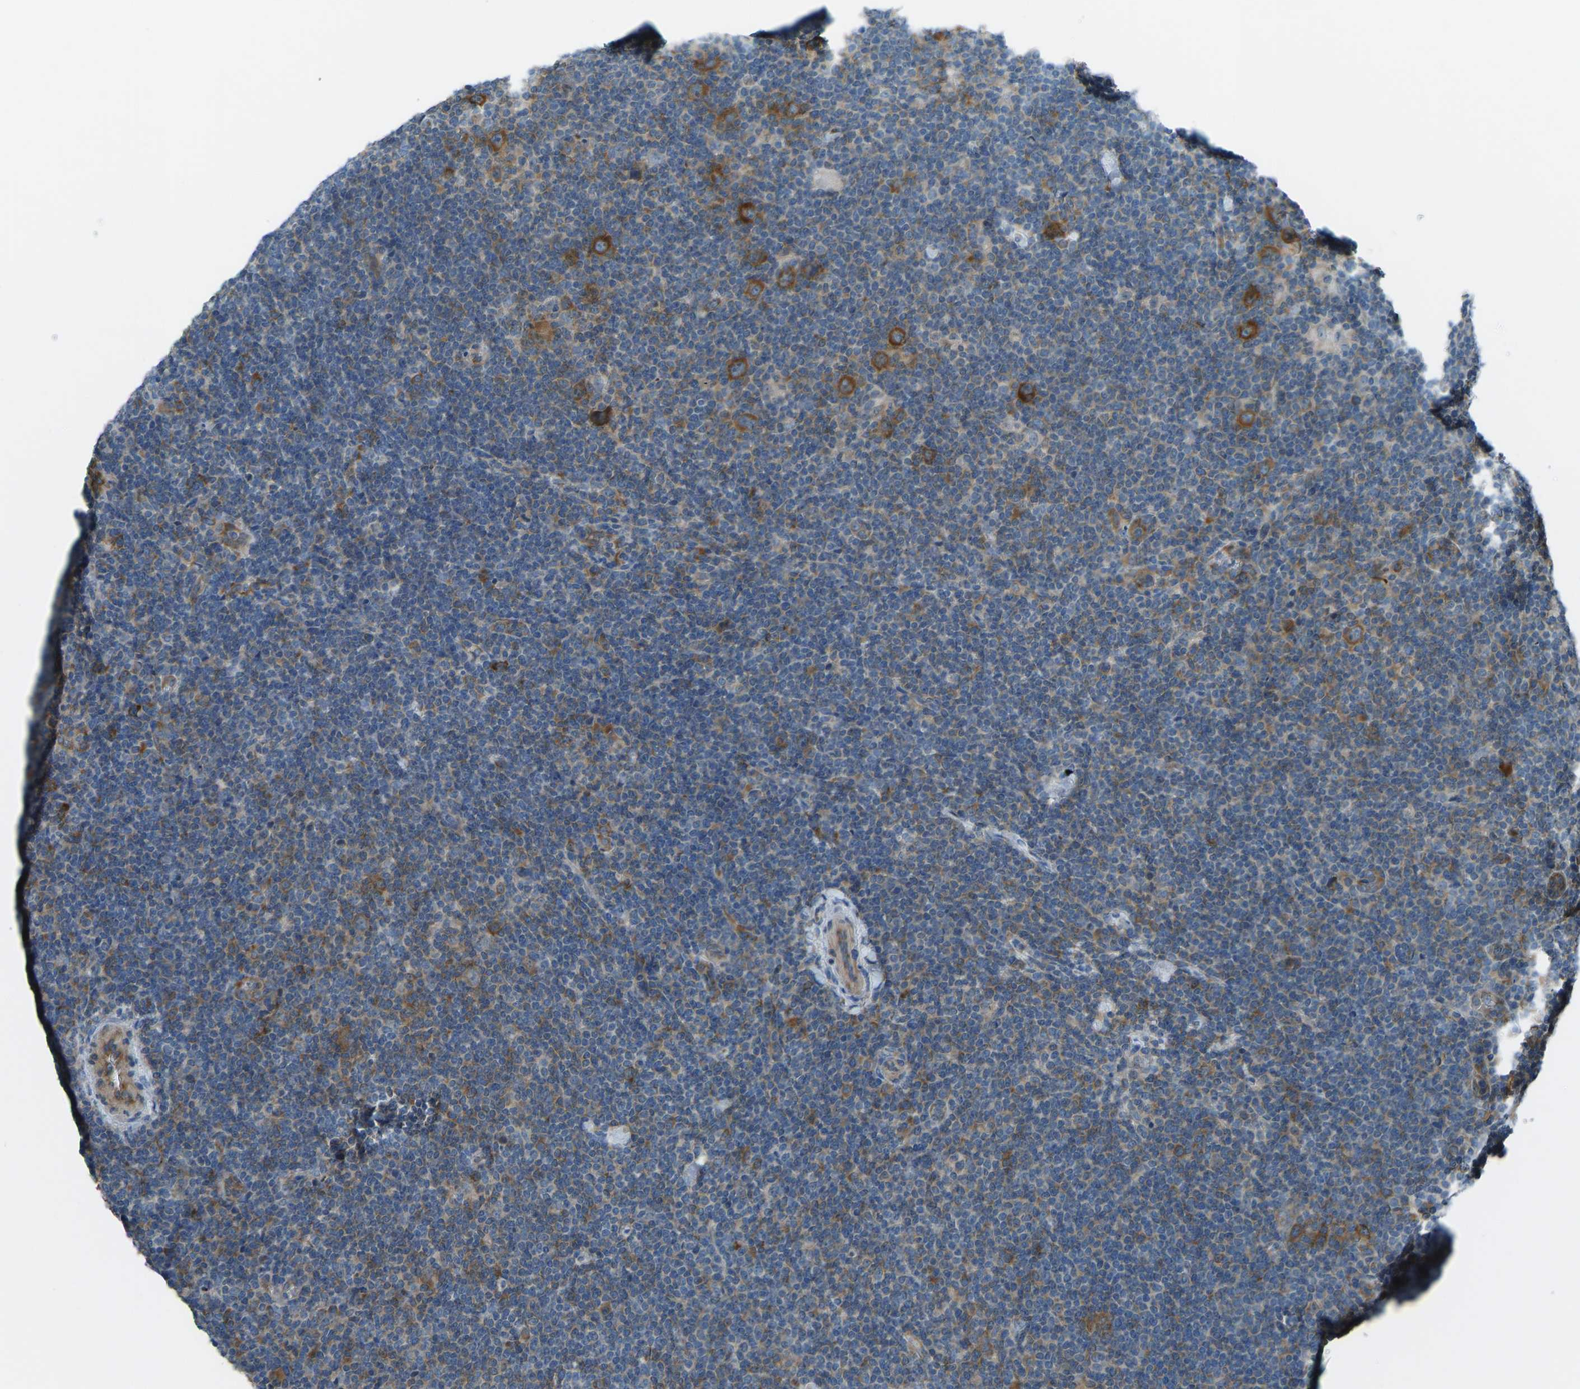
{"staining": {"intensity": "moderate", "quantity": ">75%", "location": "cytoplasmic/membranous"}, "tissue": "lymphoma", "cell_type": "Tumor cells", "image_type": "cancer", "snomed": [{"axis": "morphology", "description": "Hodgkin's disease, NOS"}, {"axis": "topography", "description": "Lymph node"}], "caption": "Immunohistochemistry (IHC) staining of Hodgkin's disease, which displays medium levels of moderate cytoplasmic/membranous positivity in about >75% of tumor cells indicating moderate cytoplasmic/membranous protein staining. The staining was performed using DAB (brown) for protein detection and nuclei were counterstained in hematoxylin (blue).", "gene": "STAU2", "patient": {"sex": "female", "age": 57}}